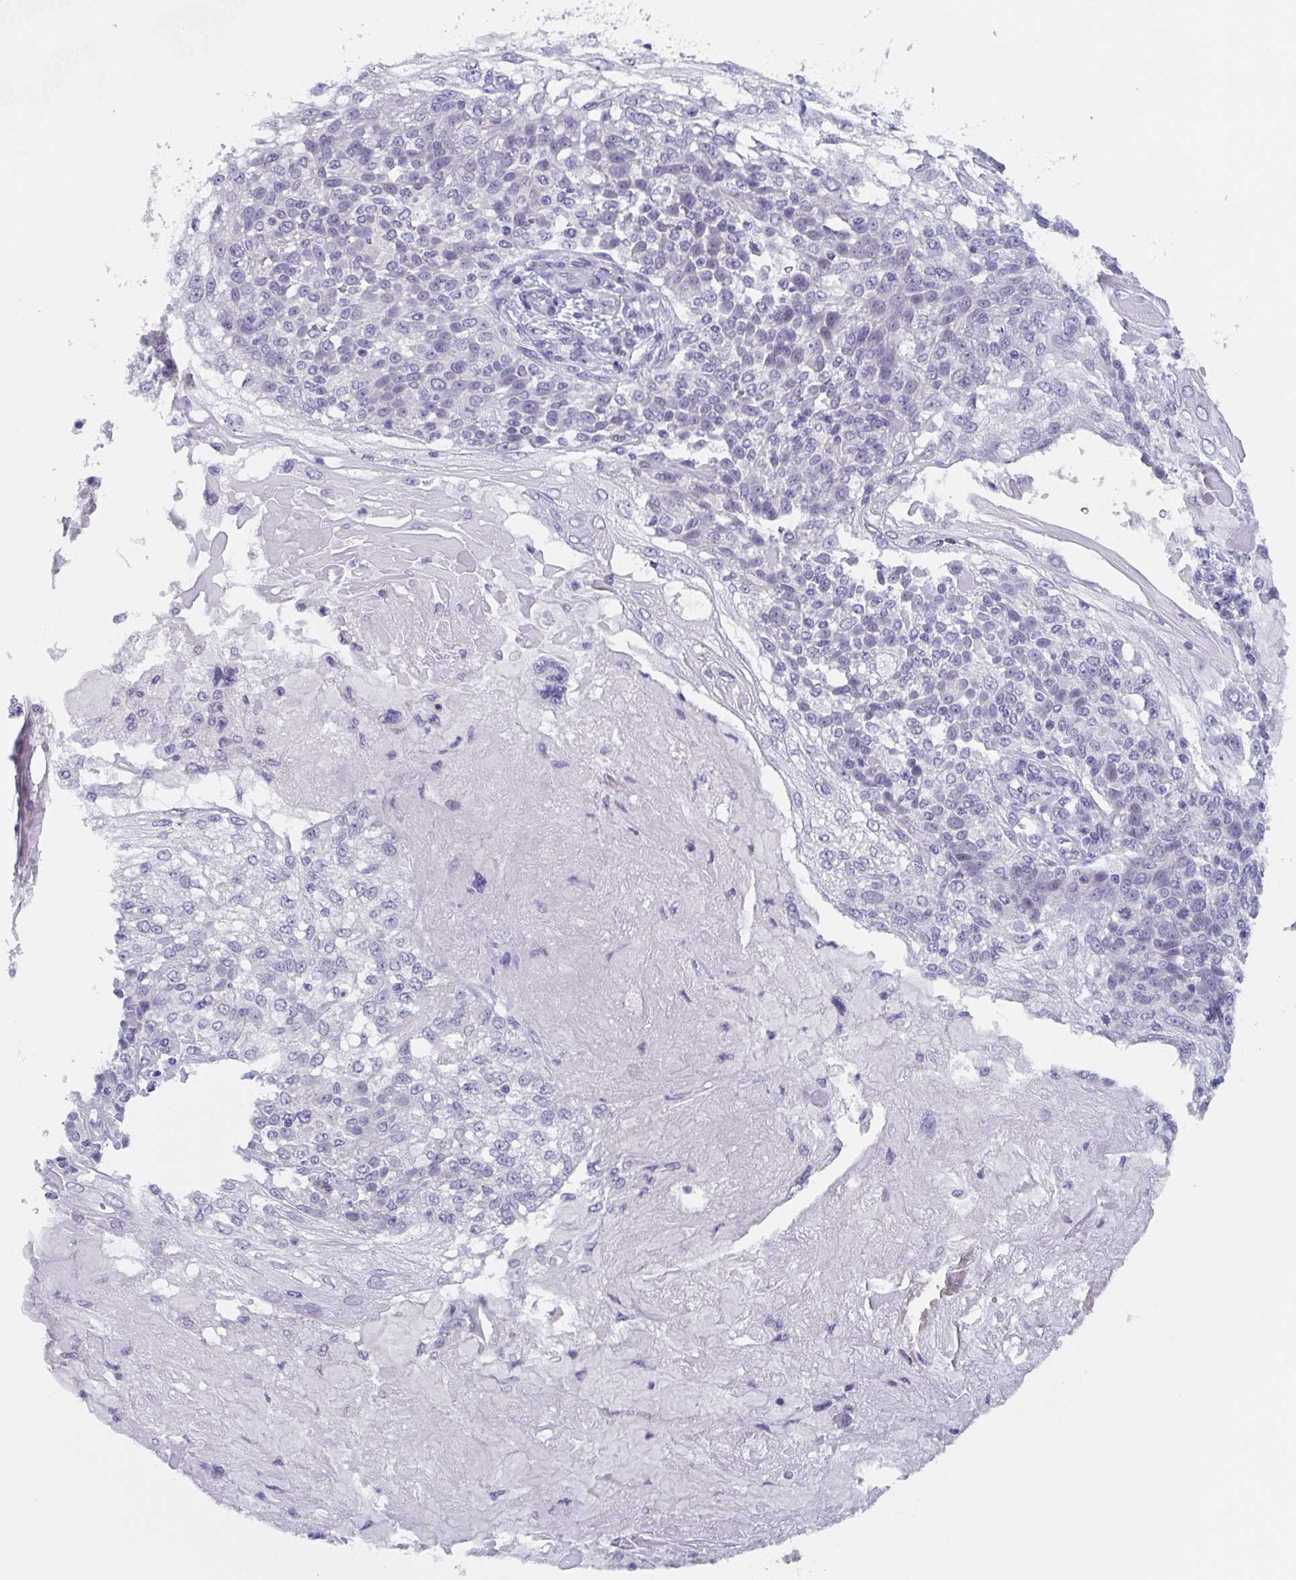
{"staining": {"intensity": "negative", "quantity": "none", "location": "none"}, "tissue": "skin cancer", "cell_type": "Tumor cells", "image_type": "cancer", "snomed": [{"axis": "morphology", "description": "Normal tissue, NOS"}, {"axis": "morphology", "description": "Squamous cell carcinoma, NOS"}, {"axis": "topography", "description": "Skin"}], "caption": "This is an immunohistochemistry image of squamous cell carcinoma (skin). There is no staining in tumor cells.", "gene": "DYDC2", "patient": {"sex": "female", "age": 83}}